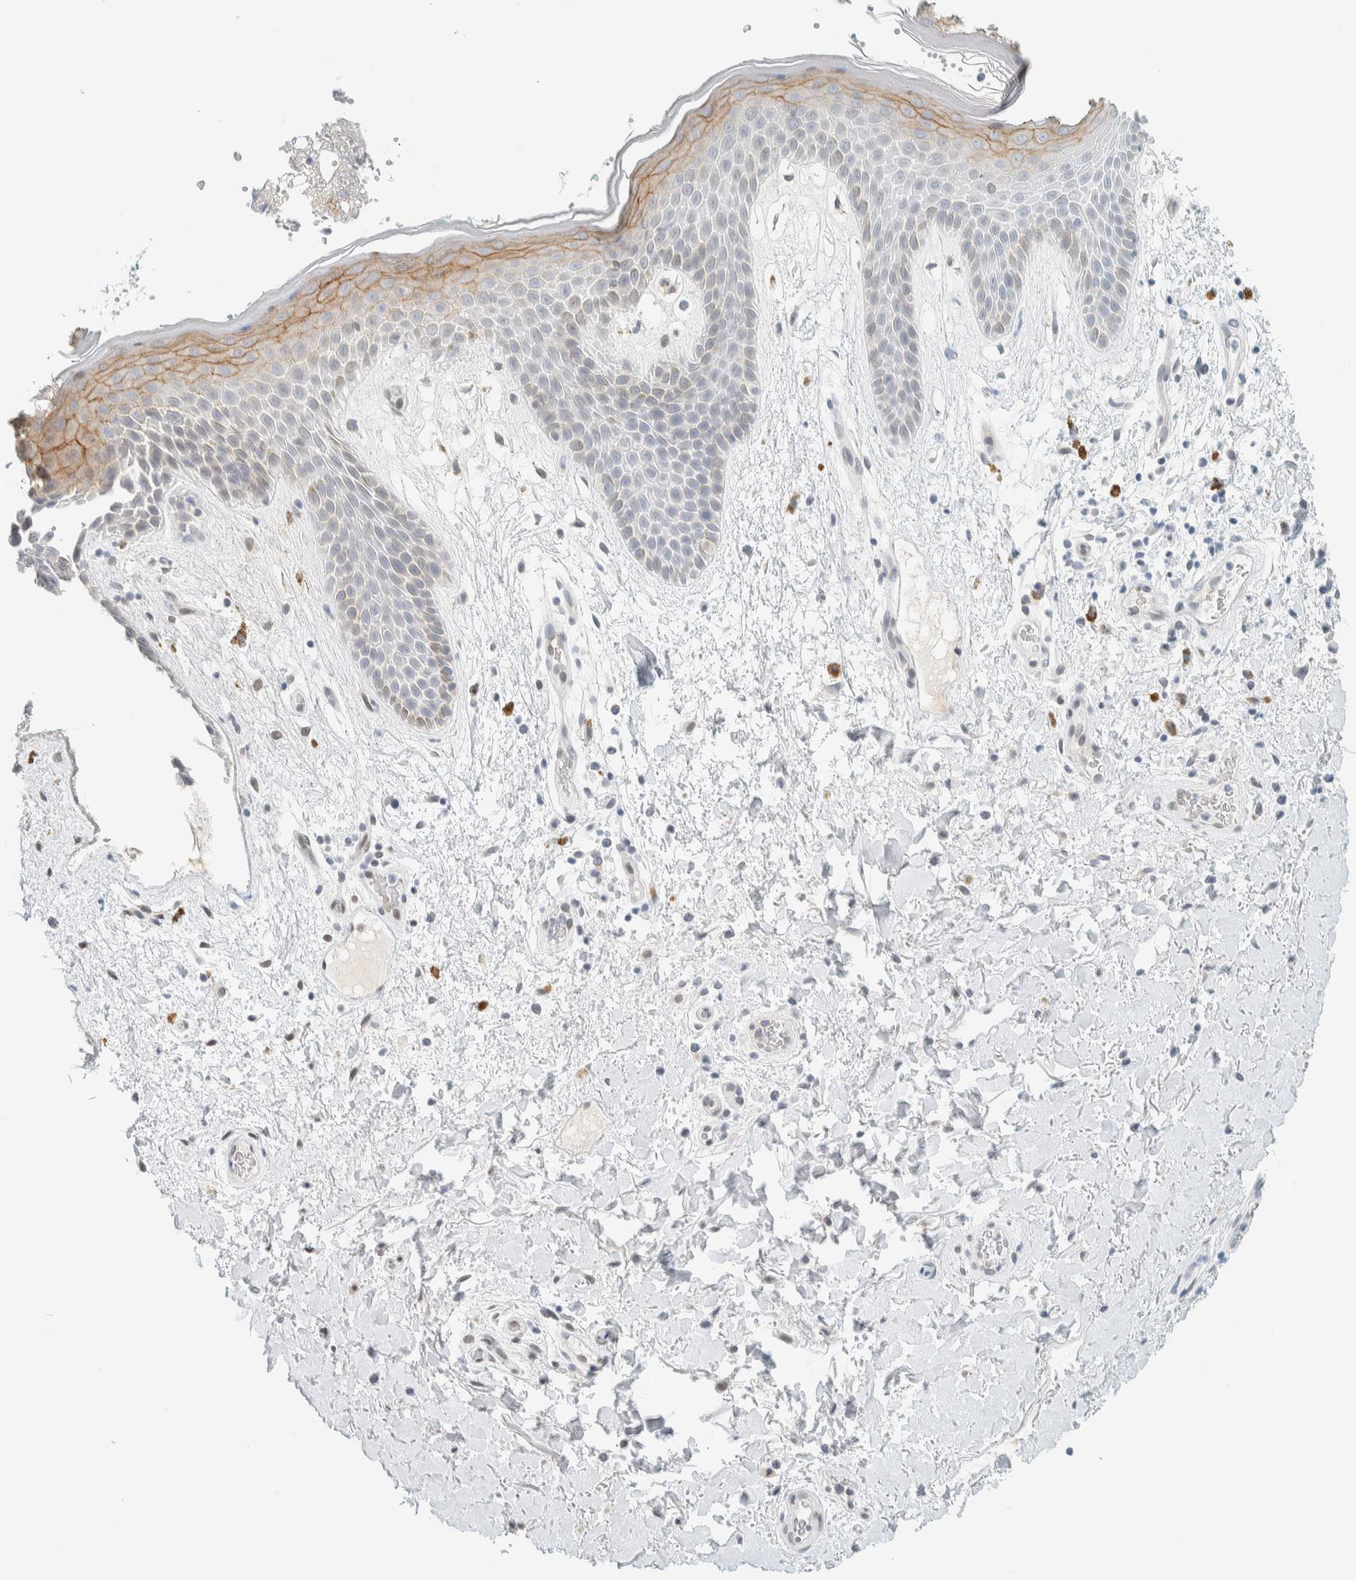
{"staining": {"intensity": "weak", "quantity": "<25%", "location": "cytoplasmic/membranous"}, "tissue": "skin", "cell_type": "Epidermal cells", "image_type": "normal", "snomed": [{"axis": "morphology", "description": "Normal tissue, NOS"}, {"axis": "topography", "description": "Anal"}], "caption": "Epidermal cells show no significant staining in unremarkable skin. The staining was performed using DAB to visualize the protein expression in brown, while the nuclei were stained in blue with hematoxylin (Magnification: 20x).", "gene": "C1QTNF12", "patient": {"sex": "male", "age": 74}}